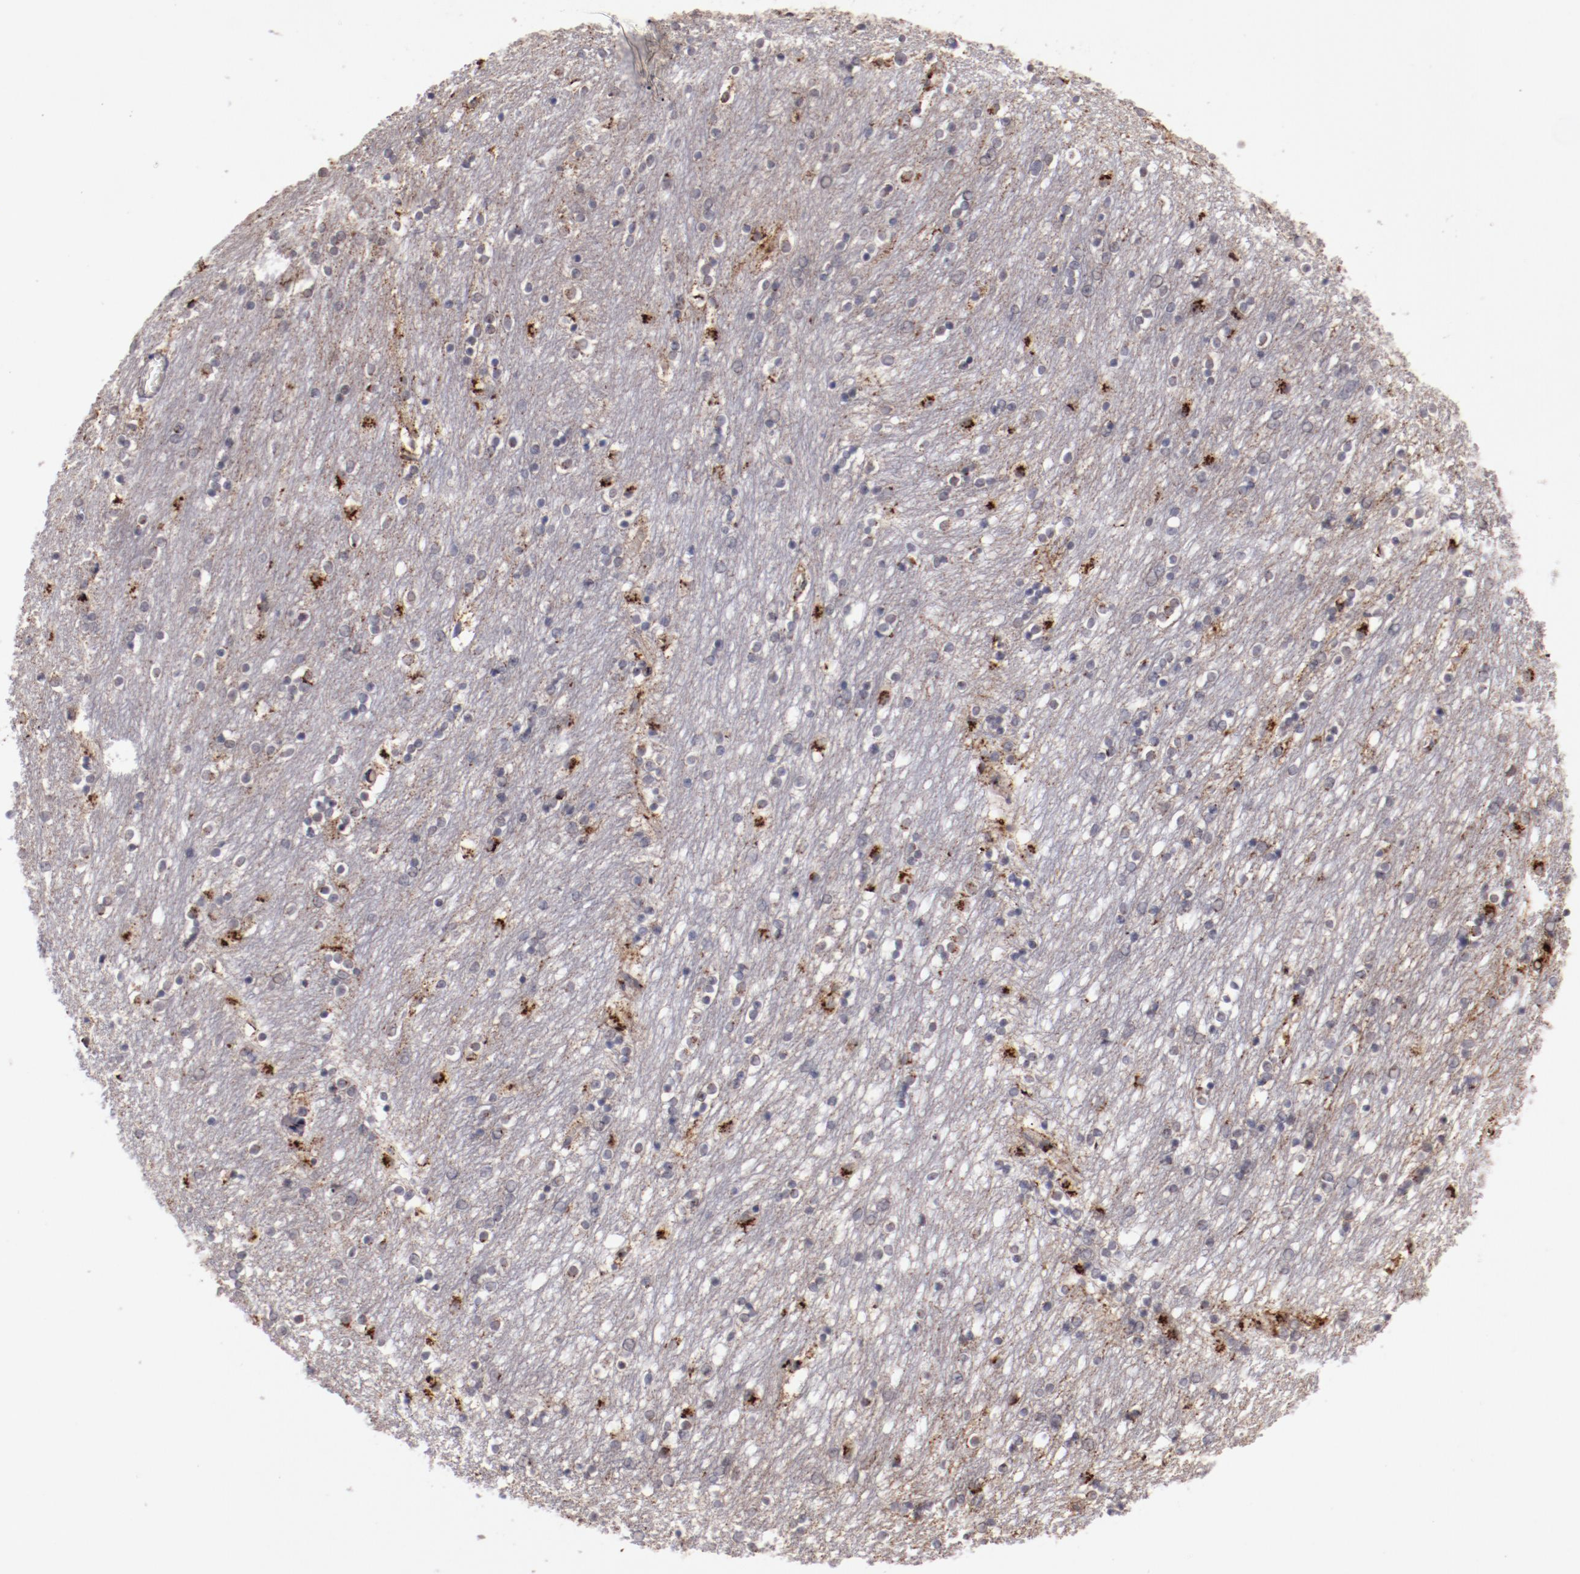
{"staining": {"intensity": "strong", "quantity": "25%-75%", "location": "cytoplasmic/membranous"}, "tissue": "caudate", "cell_type": "Neuronal cells", "image_type": "normal", "snomed": [{"axis": "morphology", "description": "Normal tissue, NOS"}, {"axis": "topography", "description": "Lateral ventricle wall"}], "caption": "This is a micrograph of immunohistochemistry (IHC) staining of normal caudate, which shows strong expression in the cytoplasmic/membranous of neuronal cells.", "gene": "GOLIM4", "patient": {"sex": "female", "age": 54}}